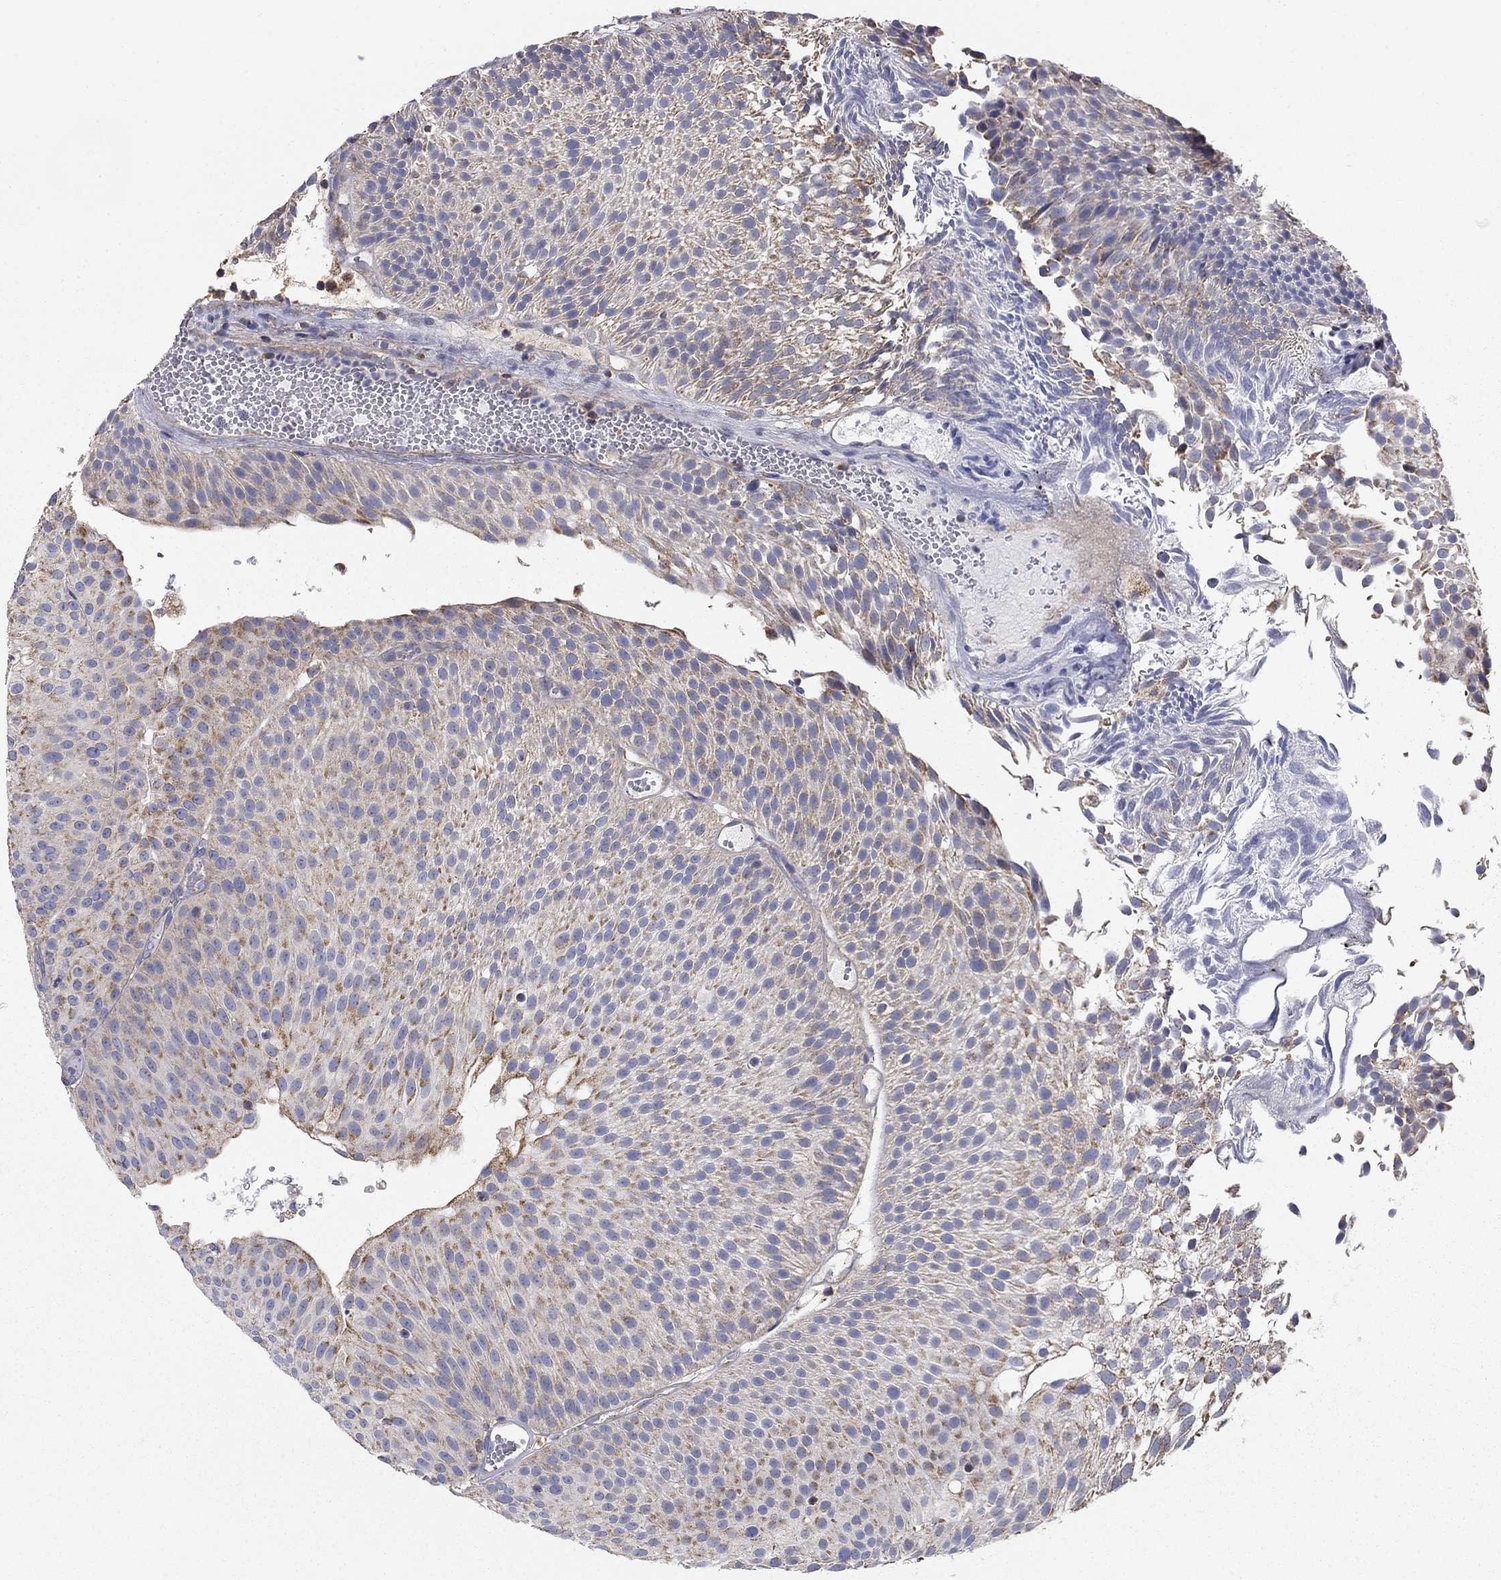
{"staining": {"intensity": "moderate", "quantity": "<25%", "location": "cytoplasmic/membranous"}, "tissue": "urothelial cancer", "cell_type": "Tumor cells", "image_type": "cancer", "snomed": [{"axis": "morphology", "description": "Urothelial carcinoma, Low grade"}, {"axis": "topography", "description": "Urinary bladder"}], "caption": "Urothelial carcinoma (low-grade) stained with immunohistochemistry shows moderate cytoplasmic/membranous staining in approximately <25% of tumor cells.", "gene": "NME5", "patient": {"sex": "male", "age": 65}}